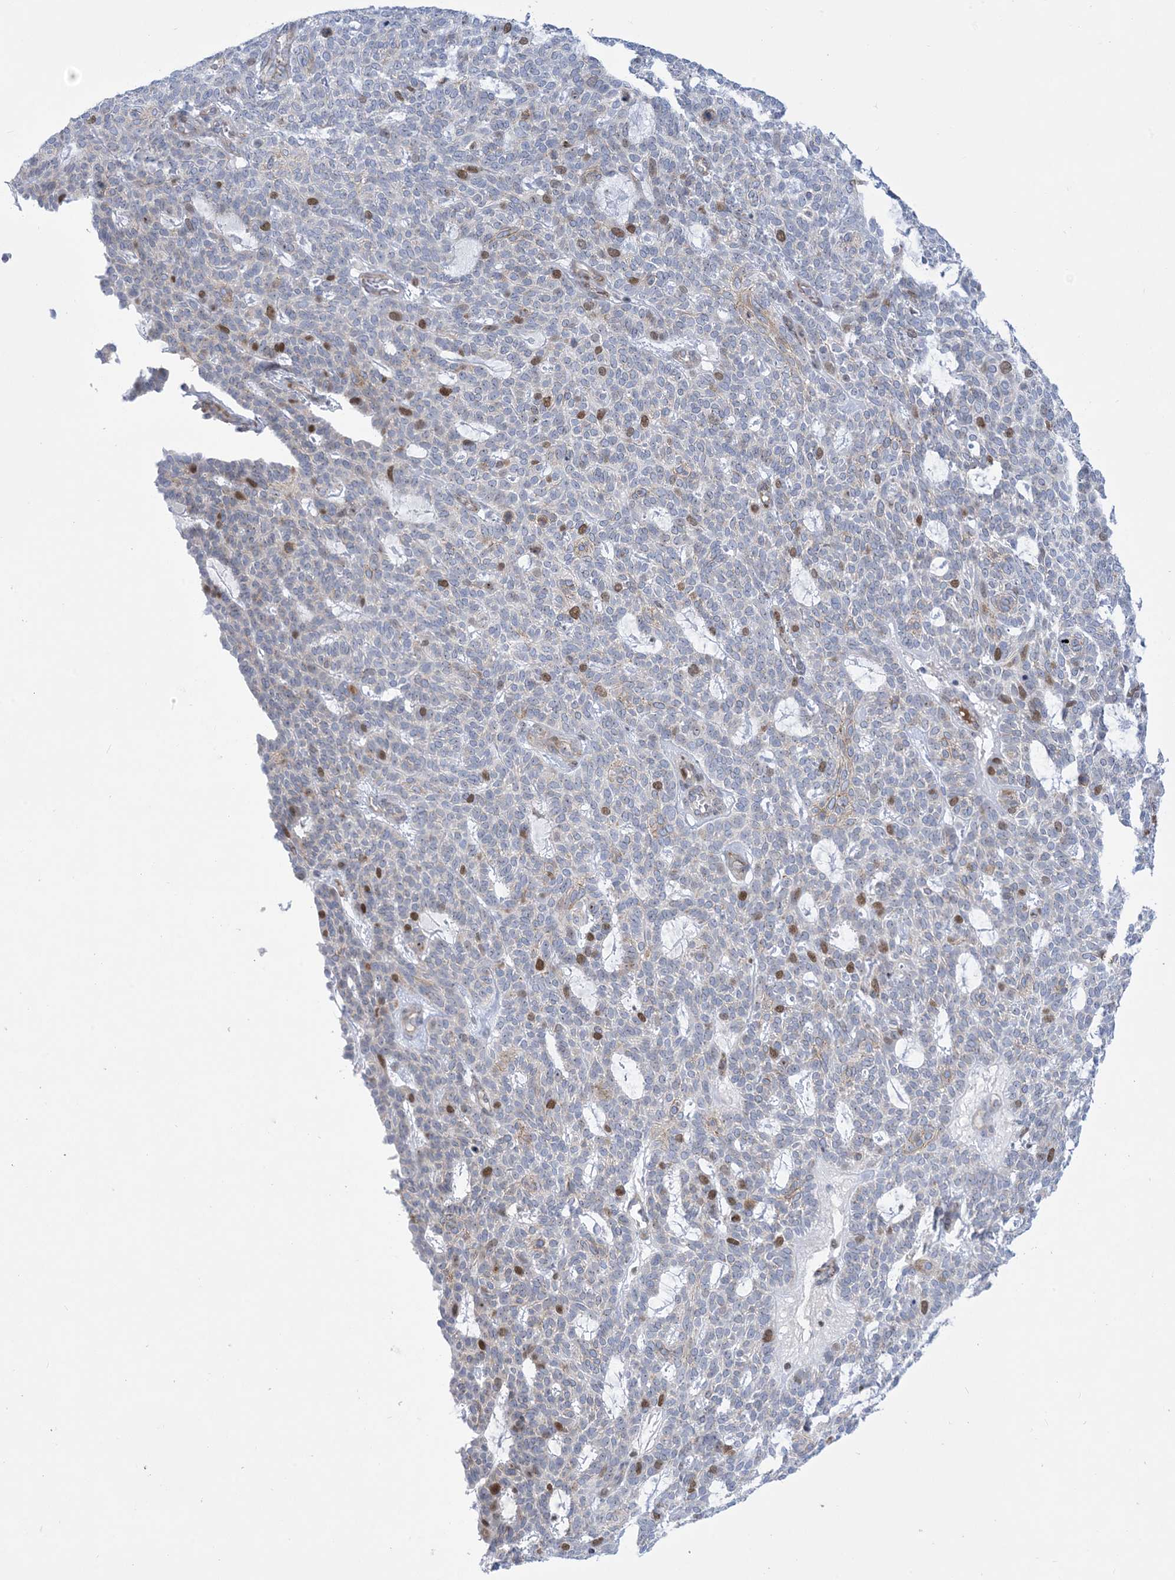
{"staining": {"intensity": "moderate", "quantity": "<25%", "location": "nuclear"}, "tissue": "skin cancer", "cell_type": "Tumor cells", "image_type": "cancer", "snomed": [{"axis": "morphology", "description": "Squamous cell carcinoma, NOS"}, {"axis": "topography", "description": "Skin"}], "caption": "Immunohistochemical staining of squamous cell carcinoma (skin) exhibits low levels of moderate nuclear protein expression in about <25% of tumor cells.", "gene": "MARS2", "patient": {"sex": "female", "age": 90}}